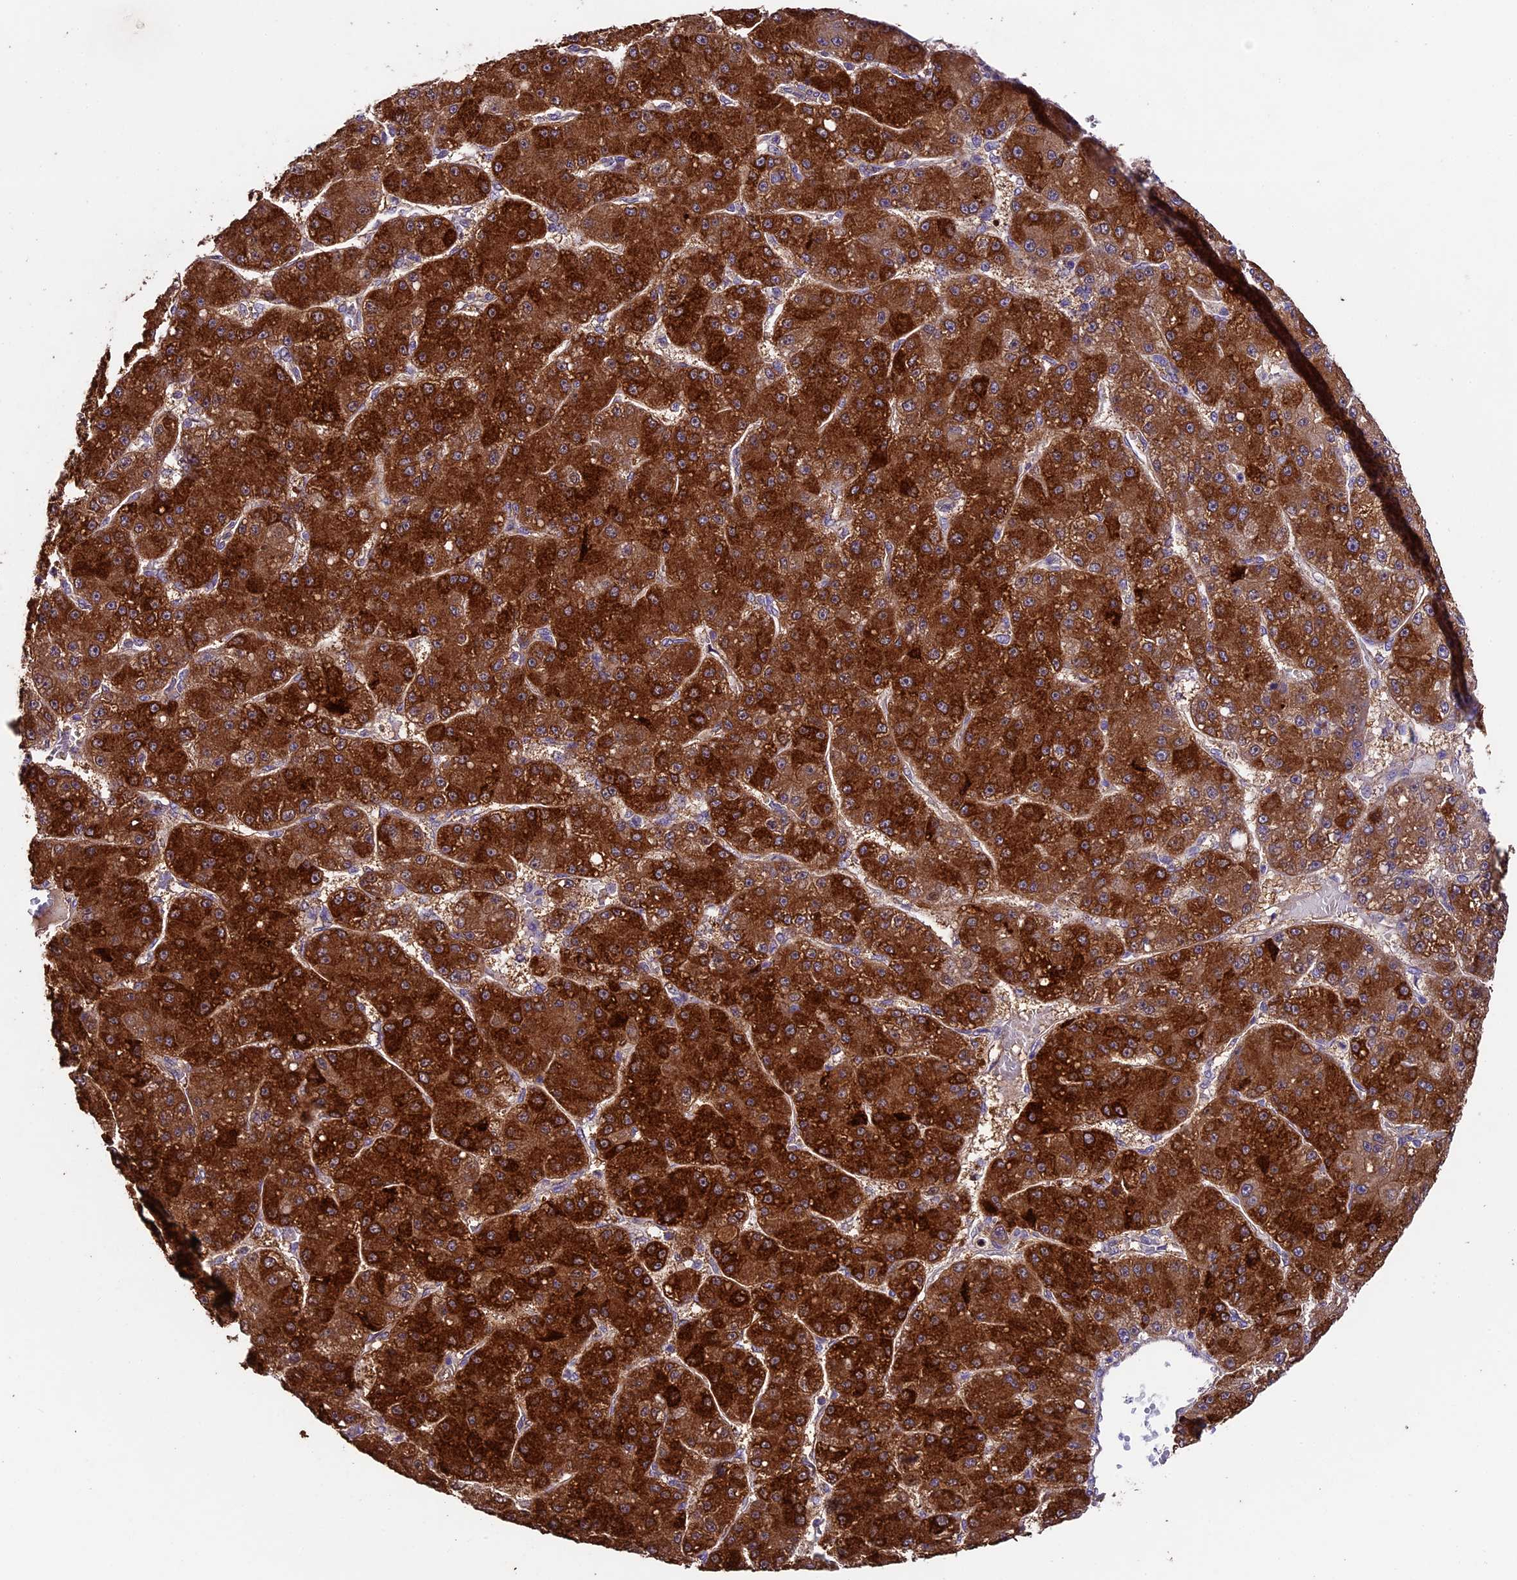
{"staining": {"intensity": "strong", "quantity": ">75%", "location": "cytoplasmic/membranous"}, "tissue": "liver cancer", "cell_type": "Tumor cells", "image_type": "cancer", "snomed": [{"axis": "morphology", "description": "Carcinoma, Hepatocellular, NOS"}, {"axis": "topography", "description": "Liver"}], "caption": "Immunohistochemical staining of liver cancer (hepatocellular carcinoma) exhibits strong cytoplasmic/membranous protein staining in approximately >75% of tumor cells.", "gene": "SBNO2", "patient": {"sex": "male", "age": 67}}